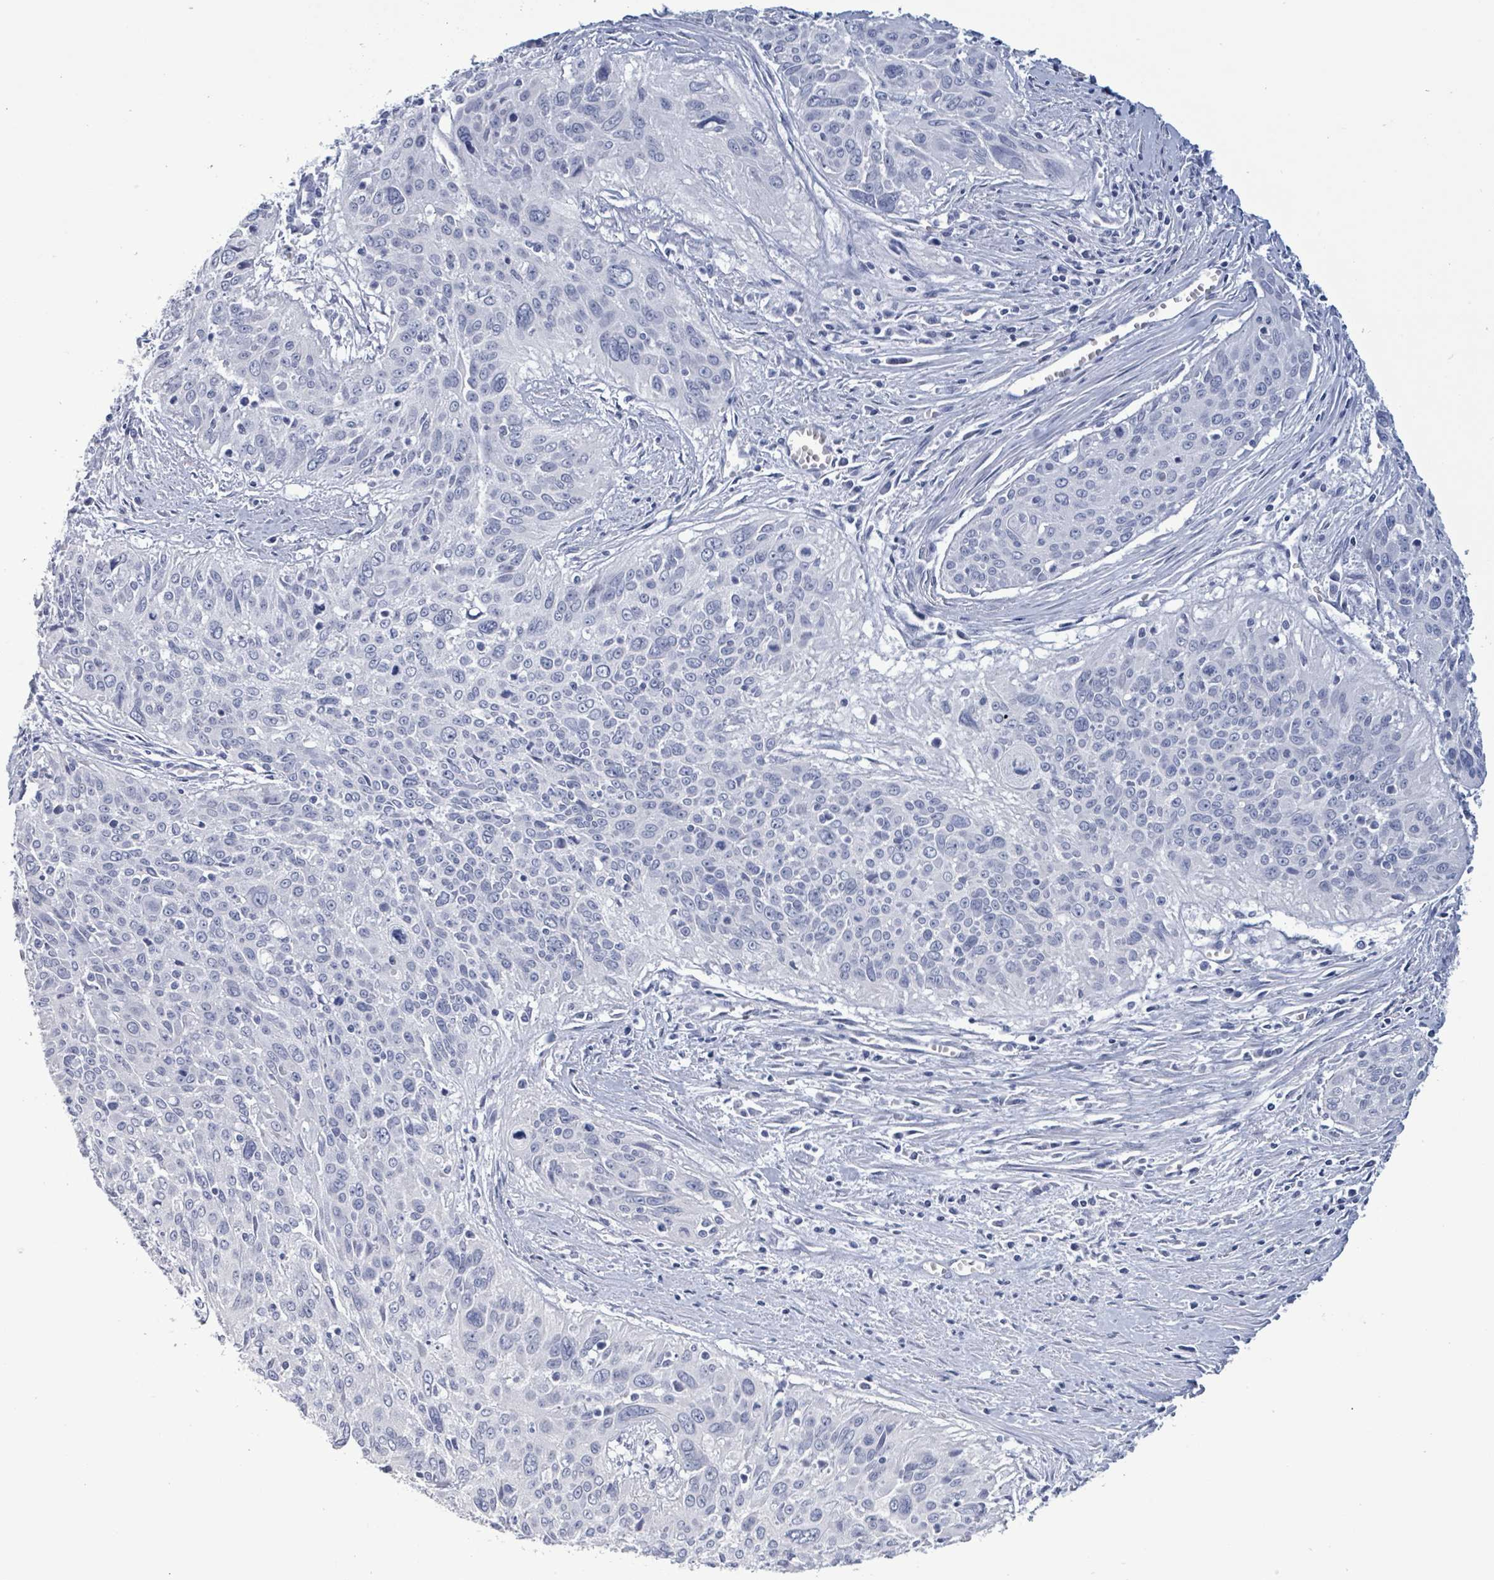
{"staining": {"intensity": "negative", "quantity": "none", "location": "none"}, "tissue": "cervical cancer", "cell_type": "Tumor cells", "image_type": "cancer", "snomed": [{"axis": "morphology", "description": "Squamous cell carcinoma, NOS"}, {"axis": "topography", "description": "Cervix"}], "caption": "Immunohistochemistry (IHC) of squamous cell carcinoma (cervical) displays no positivity in tumor cells.", "gene": "NKX2-1", "patient": {"sex": "female", "age": 55}}